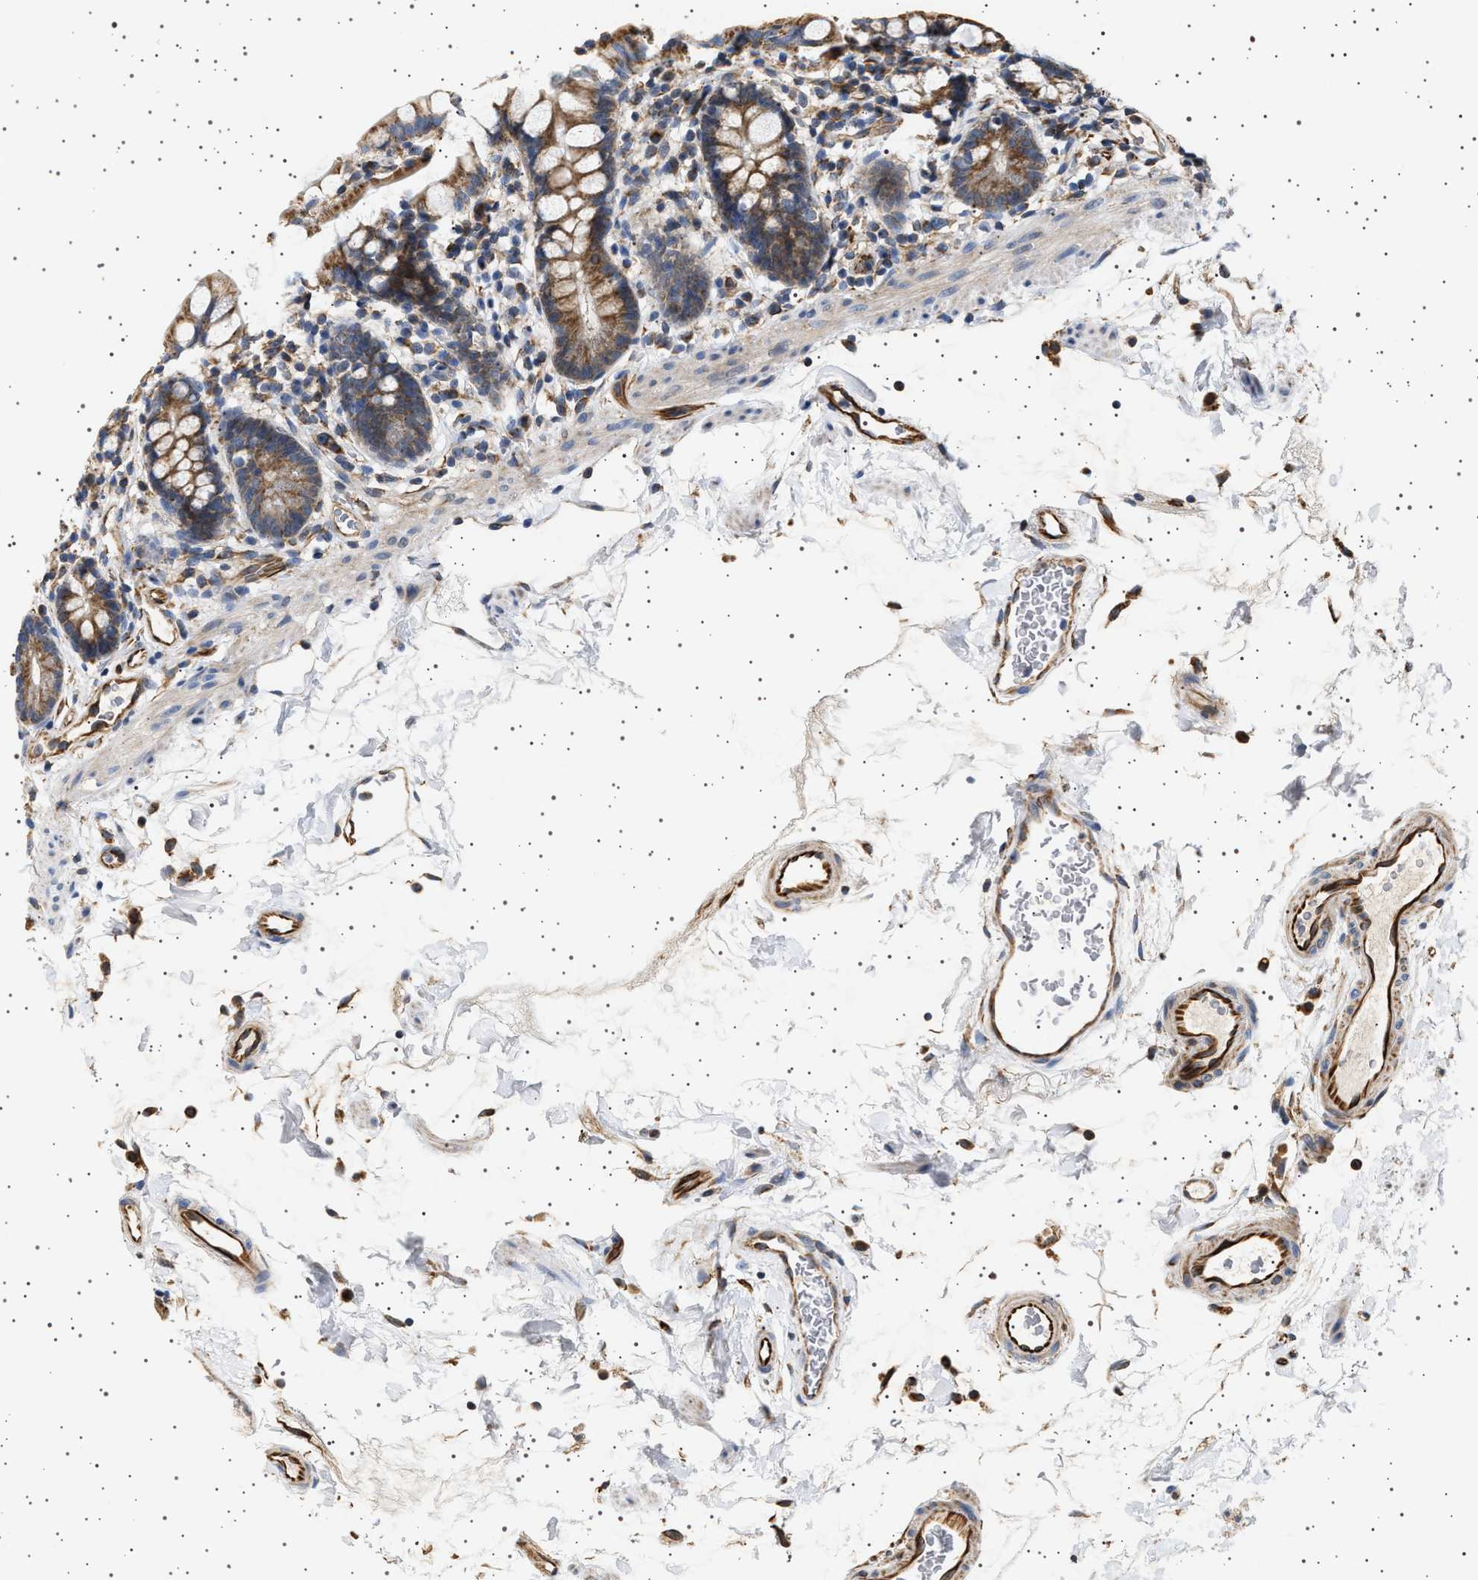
{"staining": {"intensity": "moderate", "quantity": ">75%", "location": "cytoplasmic/membranous"}, "tissue": "small intestine", "cell_type": "Glandular cells", "image_type": "normal", "snomed": [{"axis": "morphology", "description": "Normal tissue, NOS"}, {"axis": "topography", "description": "Small intestine"}], "caption": "Brown immunohistochemical staining in unremarkable human small intestine reveals moderate cytoplasmic/membranous positivity in approximately >75% of glandular cells.", "gene": "TRUB2", "patient": {"sex": "female", "age": 84}}